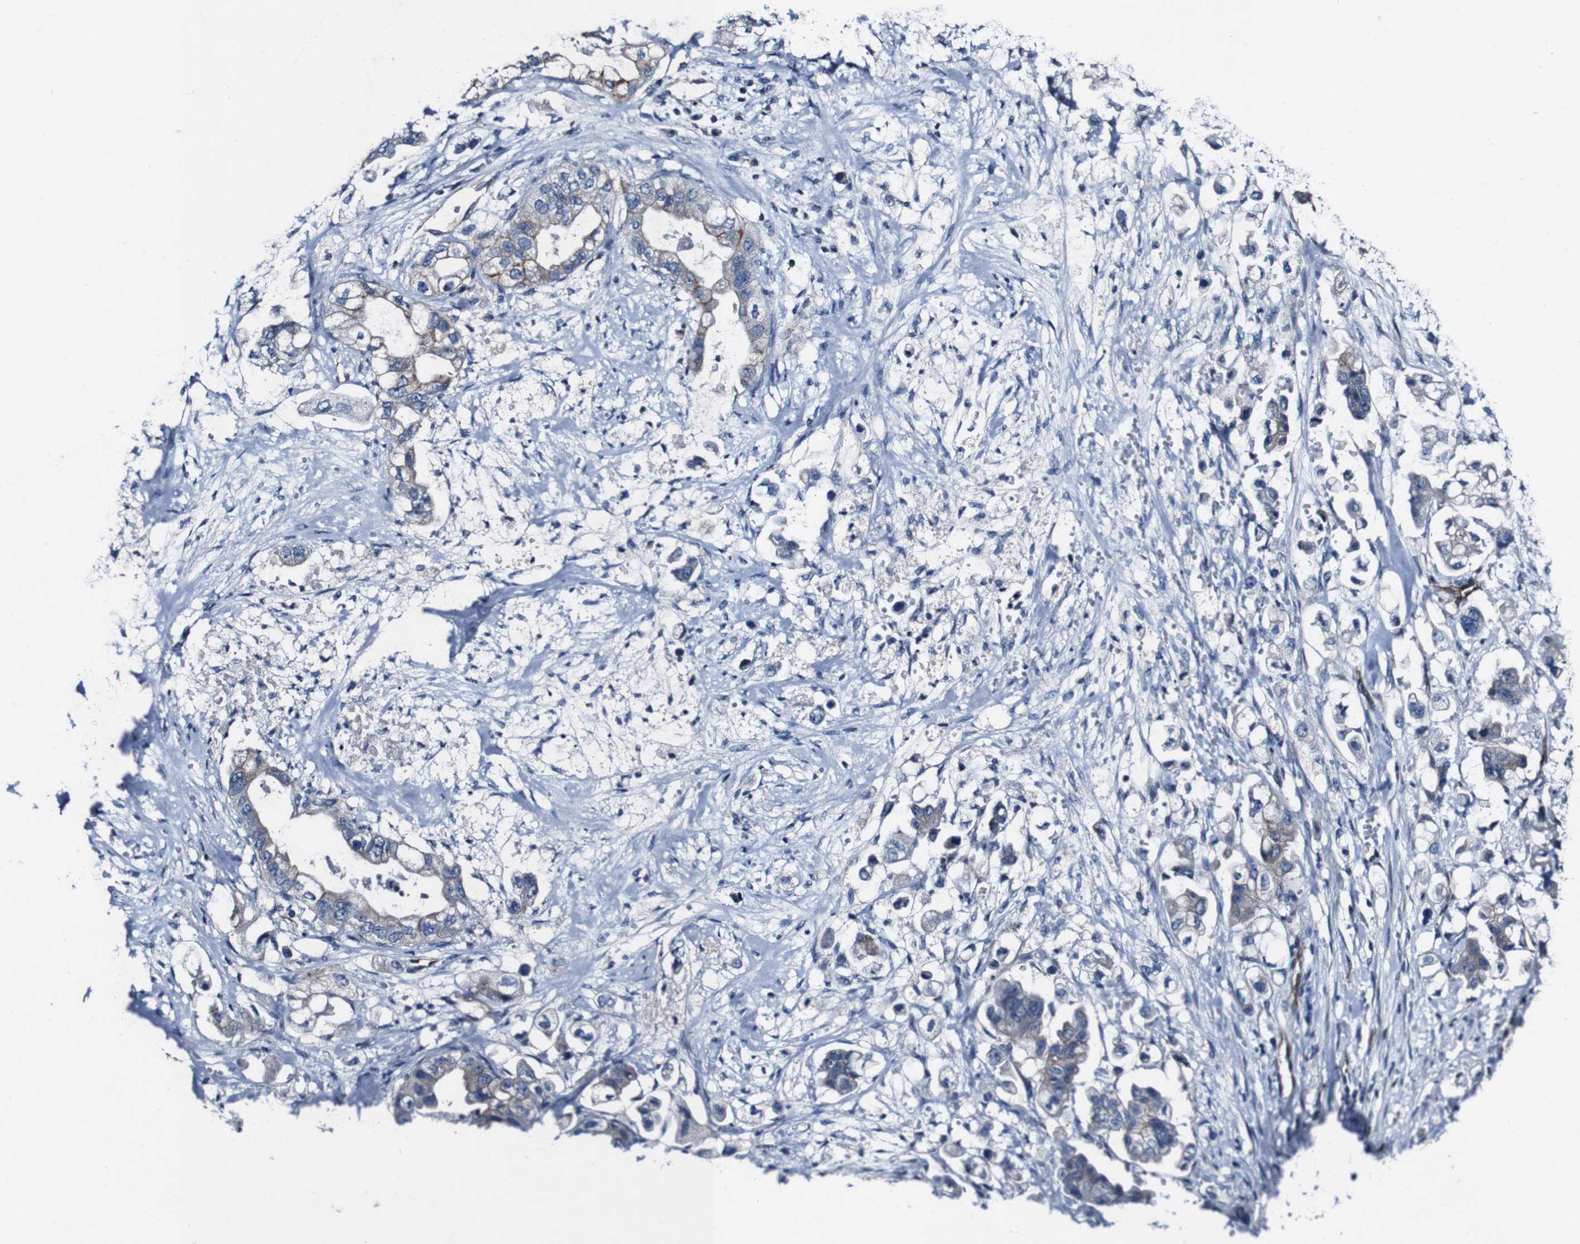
{"staining": {"intensity": "weak", "quantity": "<25%", "location": "cytoplasmic/membranous"}, "tissue": "stomach cancer", "cell_type": "Tumor cells", "image_type": "cancer", "snomed": [{"axis": "morphology", "description": "Adenocarcinoma, NOS"}, {"axis": "topography", "description": "Stomach"}], "caption": "High power microscopy image of an IHC photomicrograph of adenocarcinoma (stomach), revealing no significant staining in tumor cells.", "gene": "GRAMD1A", "patient": {"sex": "male", "age": 62}}